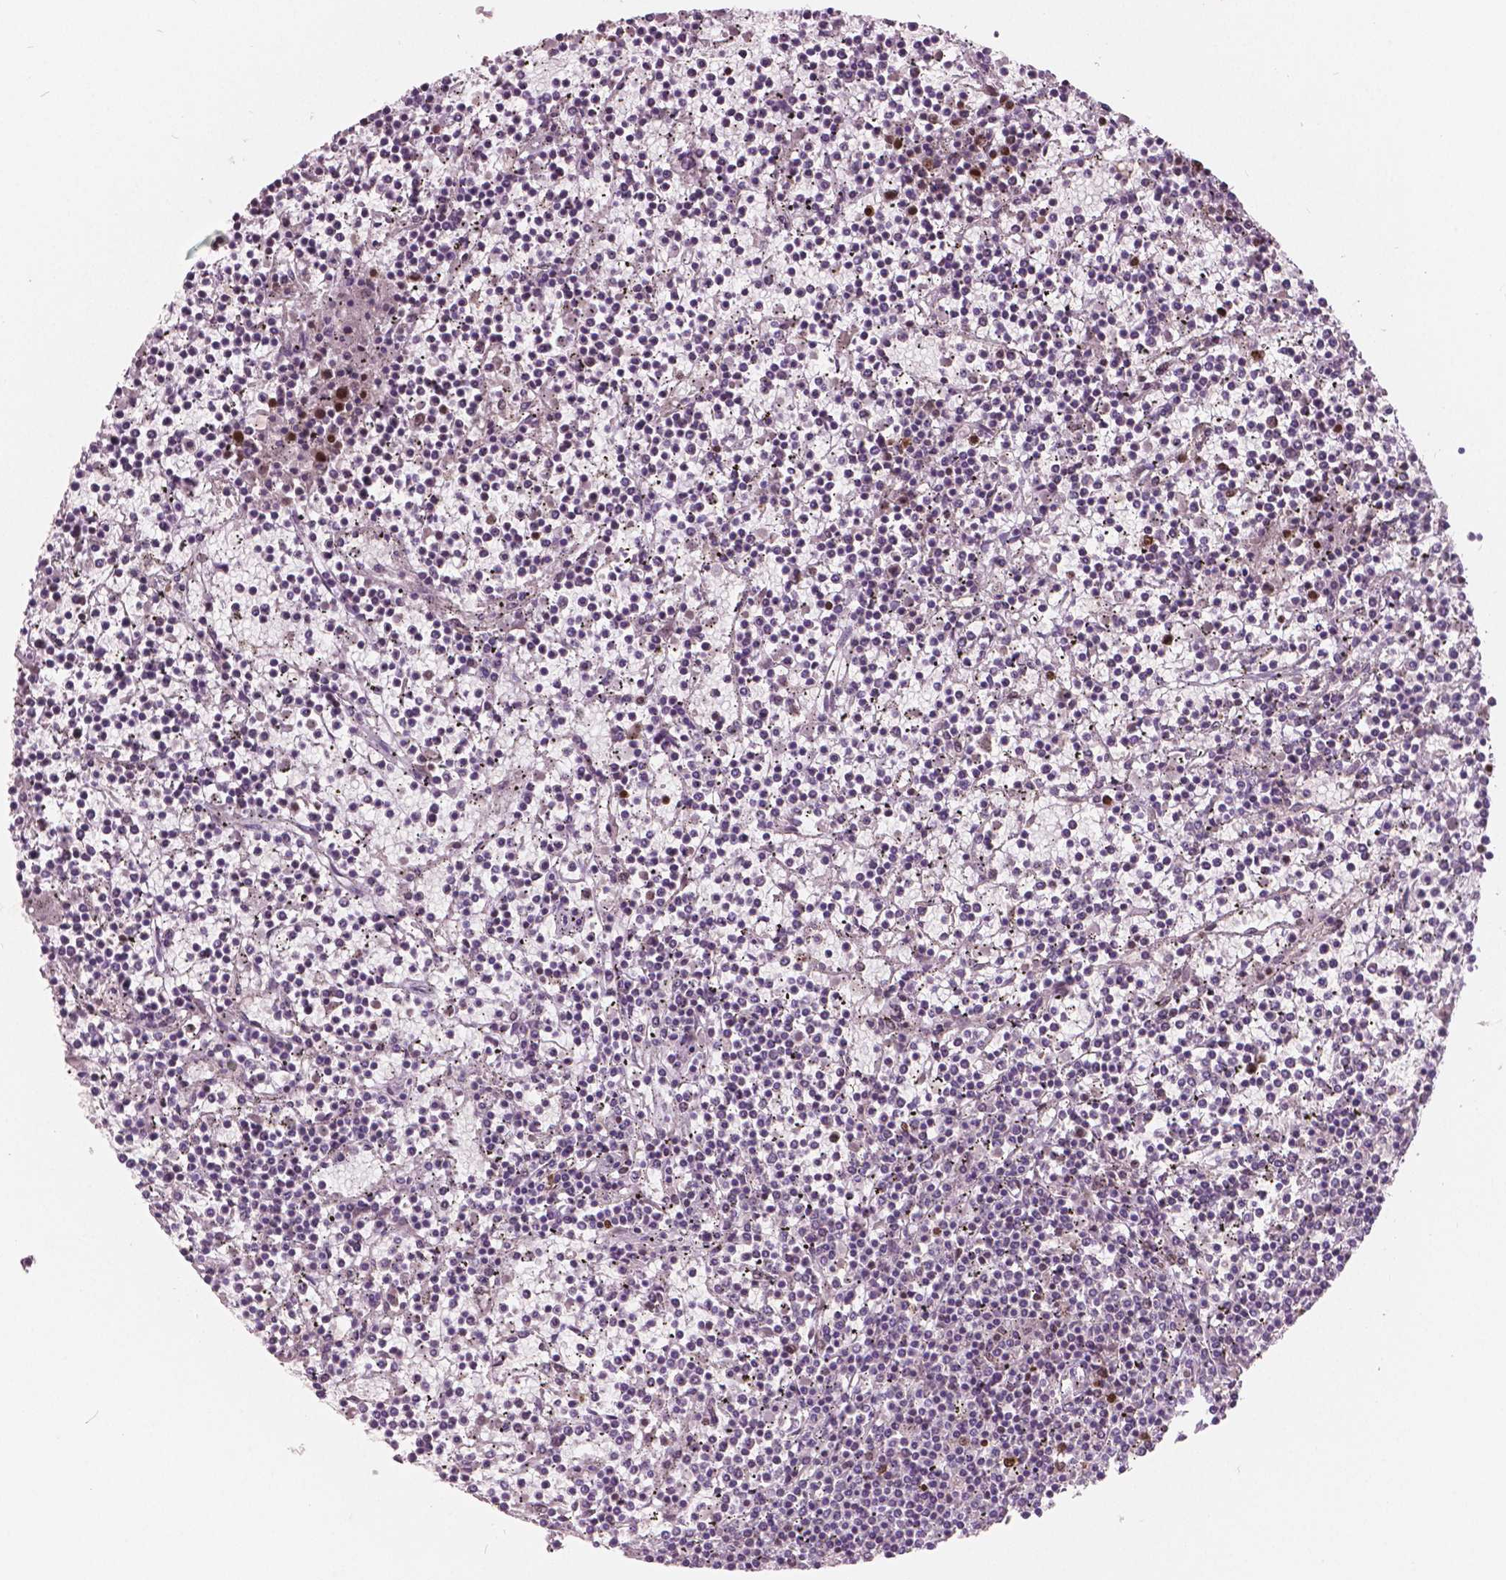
{"staining": {"intensity": "negative", "quantity": "none", "location": "none"}, "tissue": "lymphoma", "cell_type": "Tumor cells", "image_type": "cancer", "snomed": [{"axis": "morphology", "description": "Malignant lymphoma, non-Hodgkin's type, Low grade"}, {"axis": "topography", "description": "Spleen"}], "caption": "A high-resolution image shows immunohistochemistry (IHC) staining of lymphoma, which shows no significant expression in tumor cells.", "gene": "NSD2", "patient": {"sex": "female", "age": 19}}